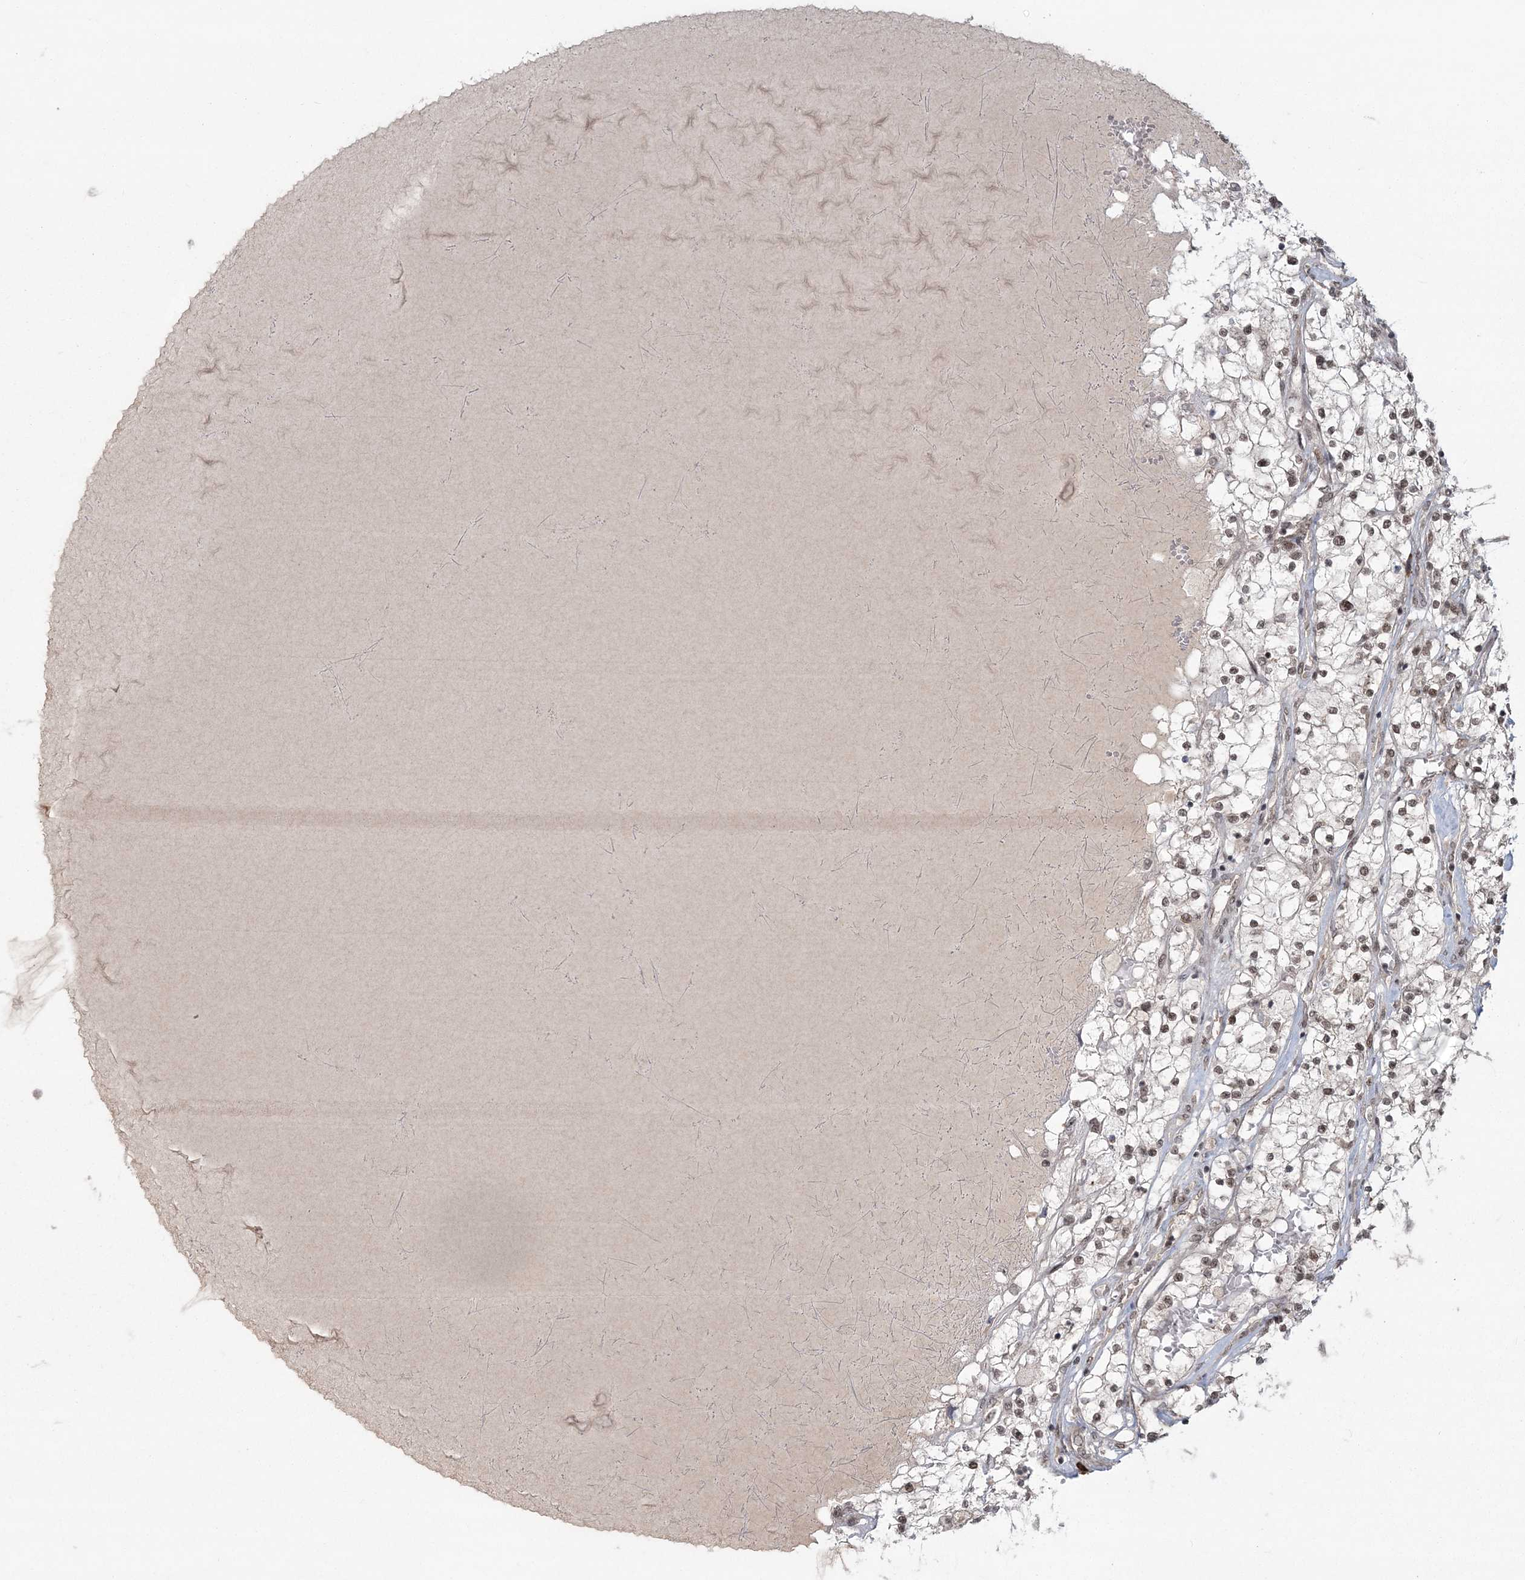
{"staining": {"intensity": "weak", "quantity": "25%-75%", "location": "nuclear"}, "tissue": "renal cancer", "cell_type": "Tumor cells", "image_type": "cancer", "snomed": [{"axis": "morphology", "description": "Normal tissue, NOS"}, {"axis": "morphology", "description": "Adenocarcinoma, NOS"}, {"axis": "topography", "description": "Kidney"}], "caption": "Immunohistochemical staining of human adenocarcinoma (renal) shows low levels of weak nuclear expression in approximately 25%-75% of tumor cells. (DAB IHC with brightfield microscopy, high magnification).", "gene": "EPB41L4A", "patient": {"sex": "male", "age": 68}}